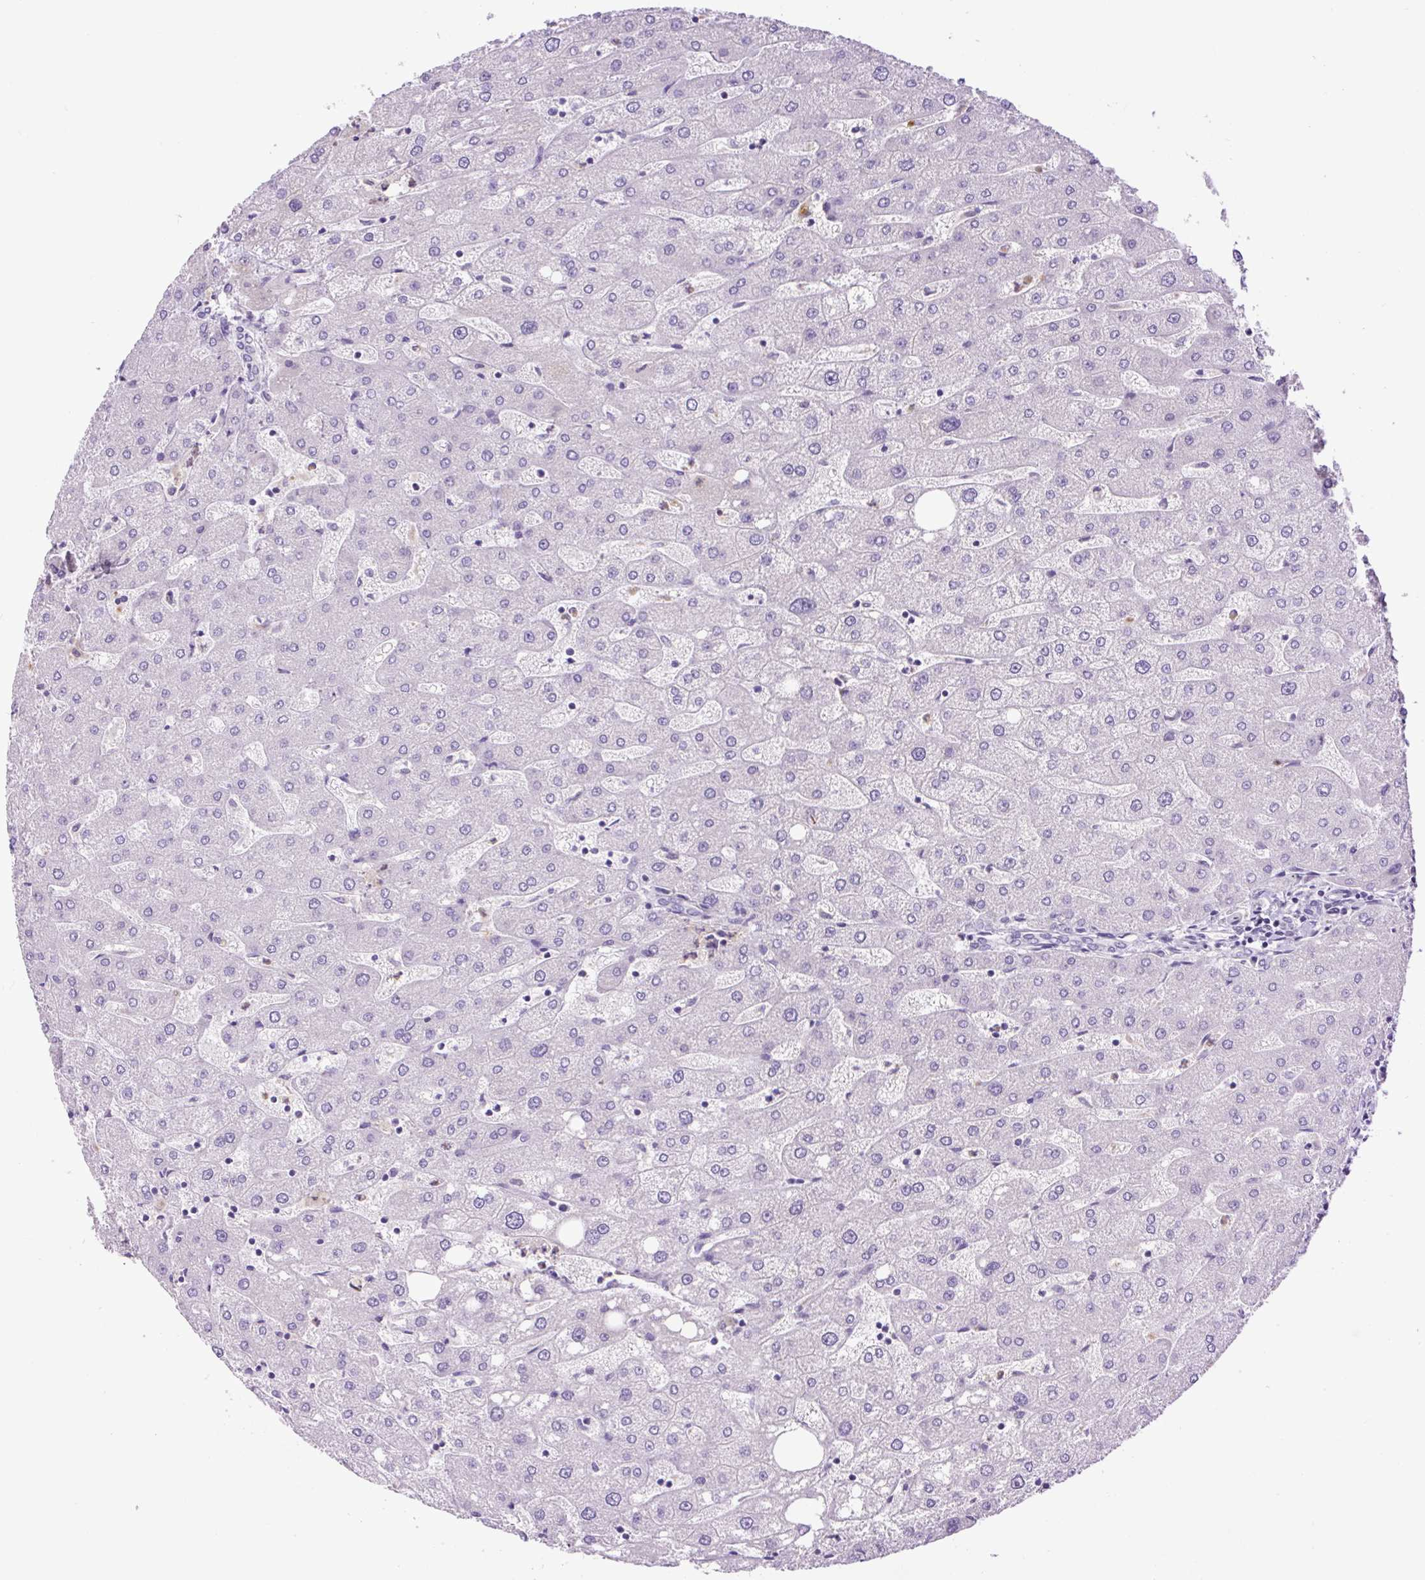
{"staining": {"intensity": "negative", "quantity": "none", "location": "none"}, "tissue": "liver", "cell_type": "Cholangiocytes", "image_type": "normal", "snomed": [{"axis": "morphology", "description": "Normal tissue, NOS"}, {"axis": "topography", "description": "Liver"}], "caption": "IHC of benign human liver reveals no expression in cholangiocytes.", "gene": "MFSD3", "patient": {"sex": "male", "age": 67}}